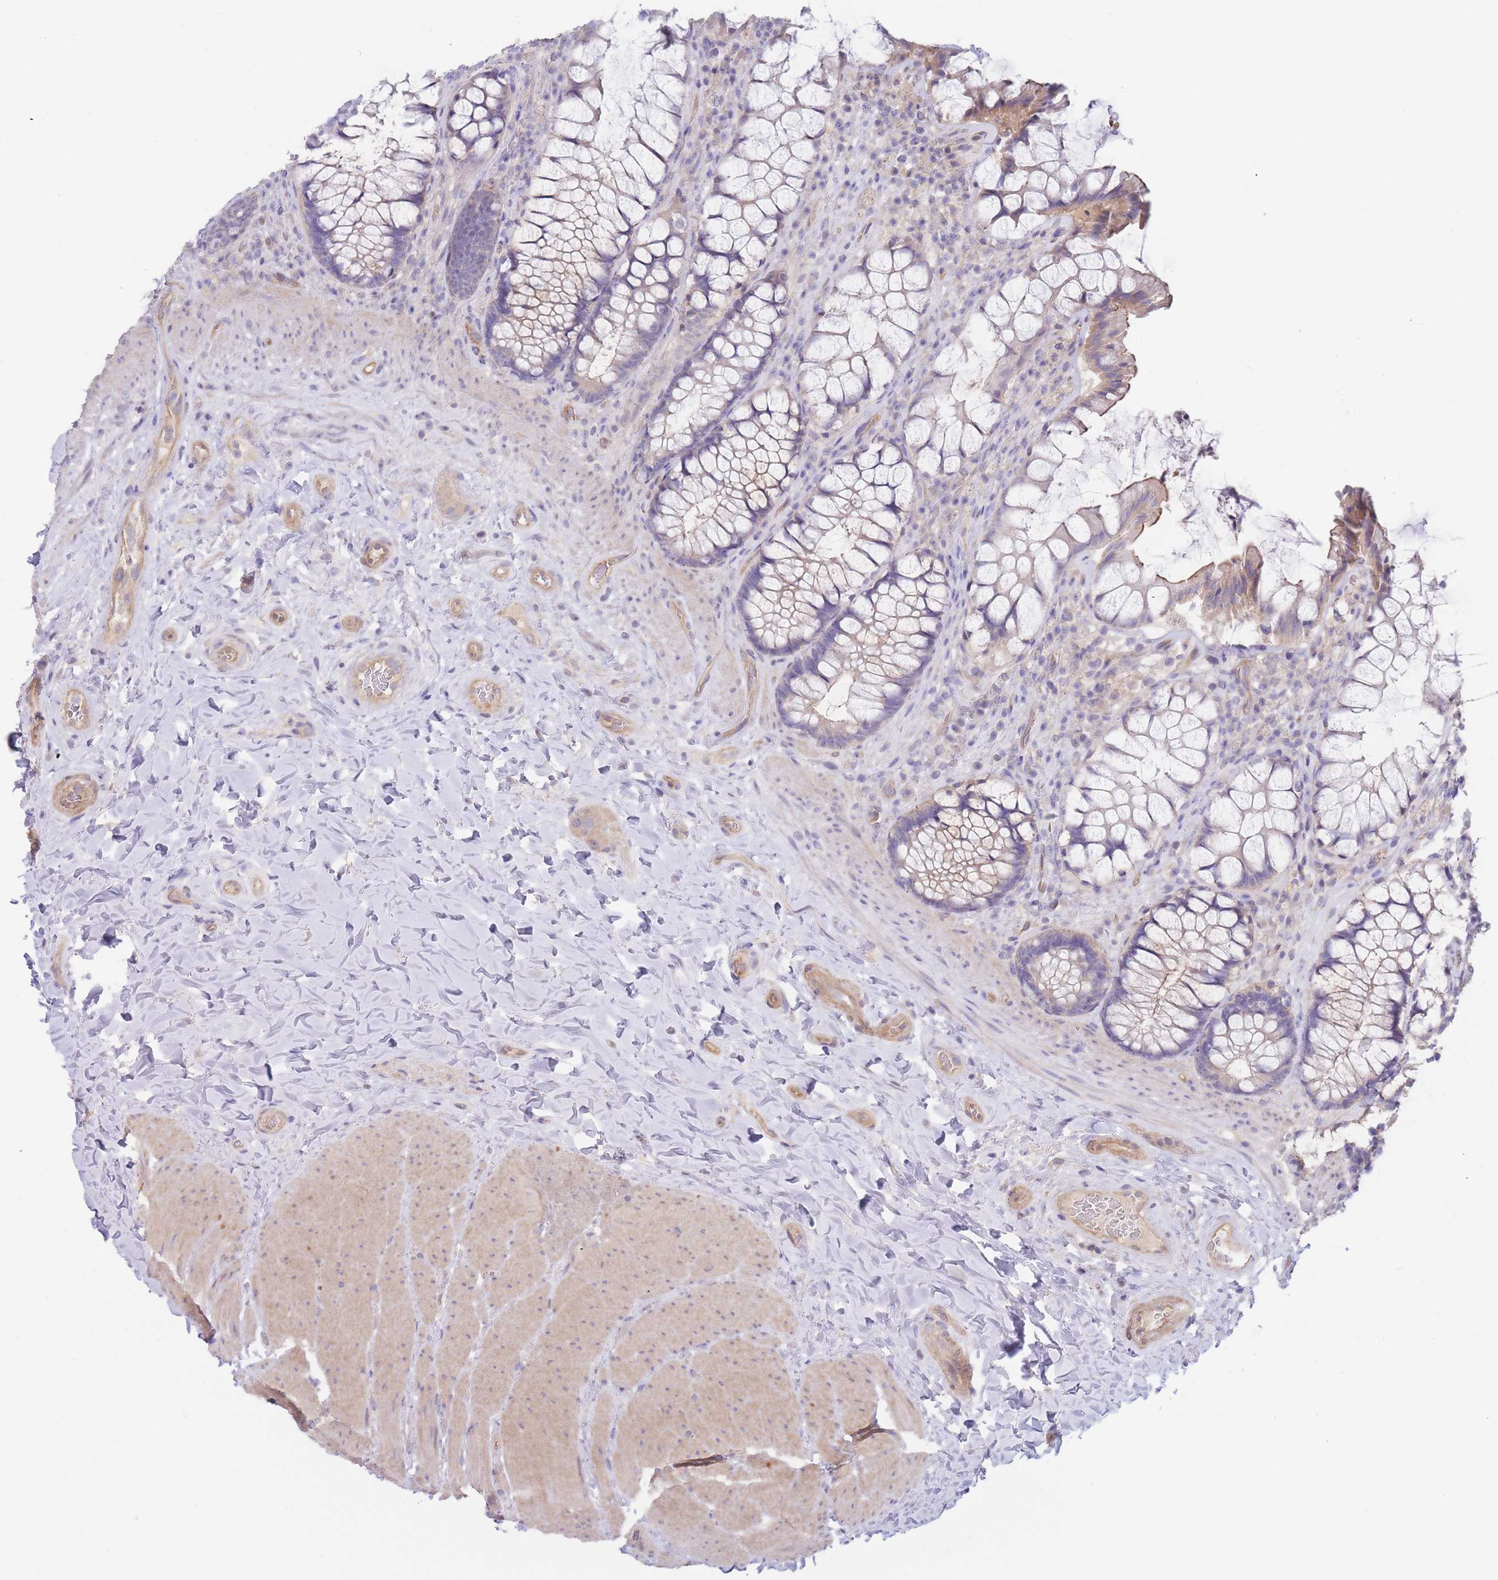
{"staining": {"intensity": "moderate", "quantity": "<25%", "location": "cytoplasmic/membranous"}, "tissue": "rectum", "cell_type": "Glandular cells", "image_type": "normal", "snomed": [{"axis": "morphology", "description": "Normal tissue, NOS"}, {"axis": "topography", "description": "Rectum"}], "caption": "This is an image of immunohistochemistry staining of benign rectum, which shows moderate staining in the cytoplasmic/membranous of glandular cells.", "gene": "ZNF281", "patient": {"sex": "female", "age": 58}}